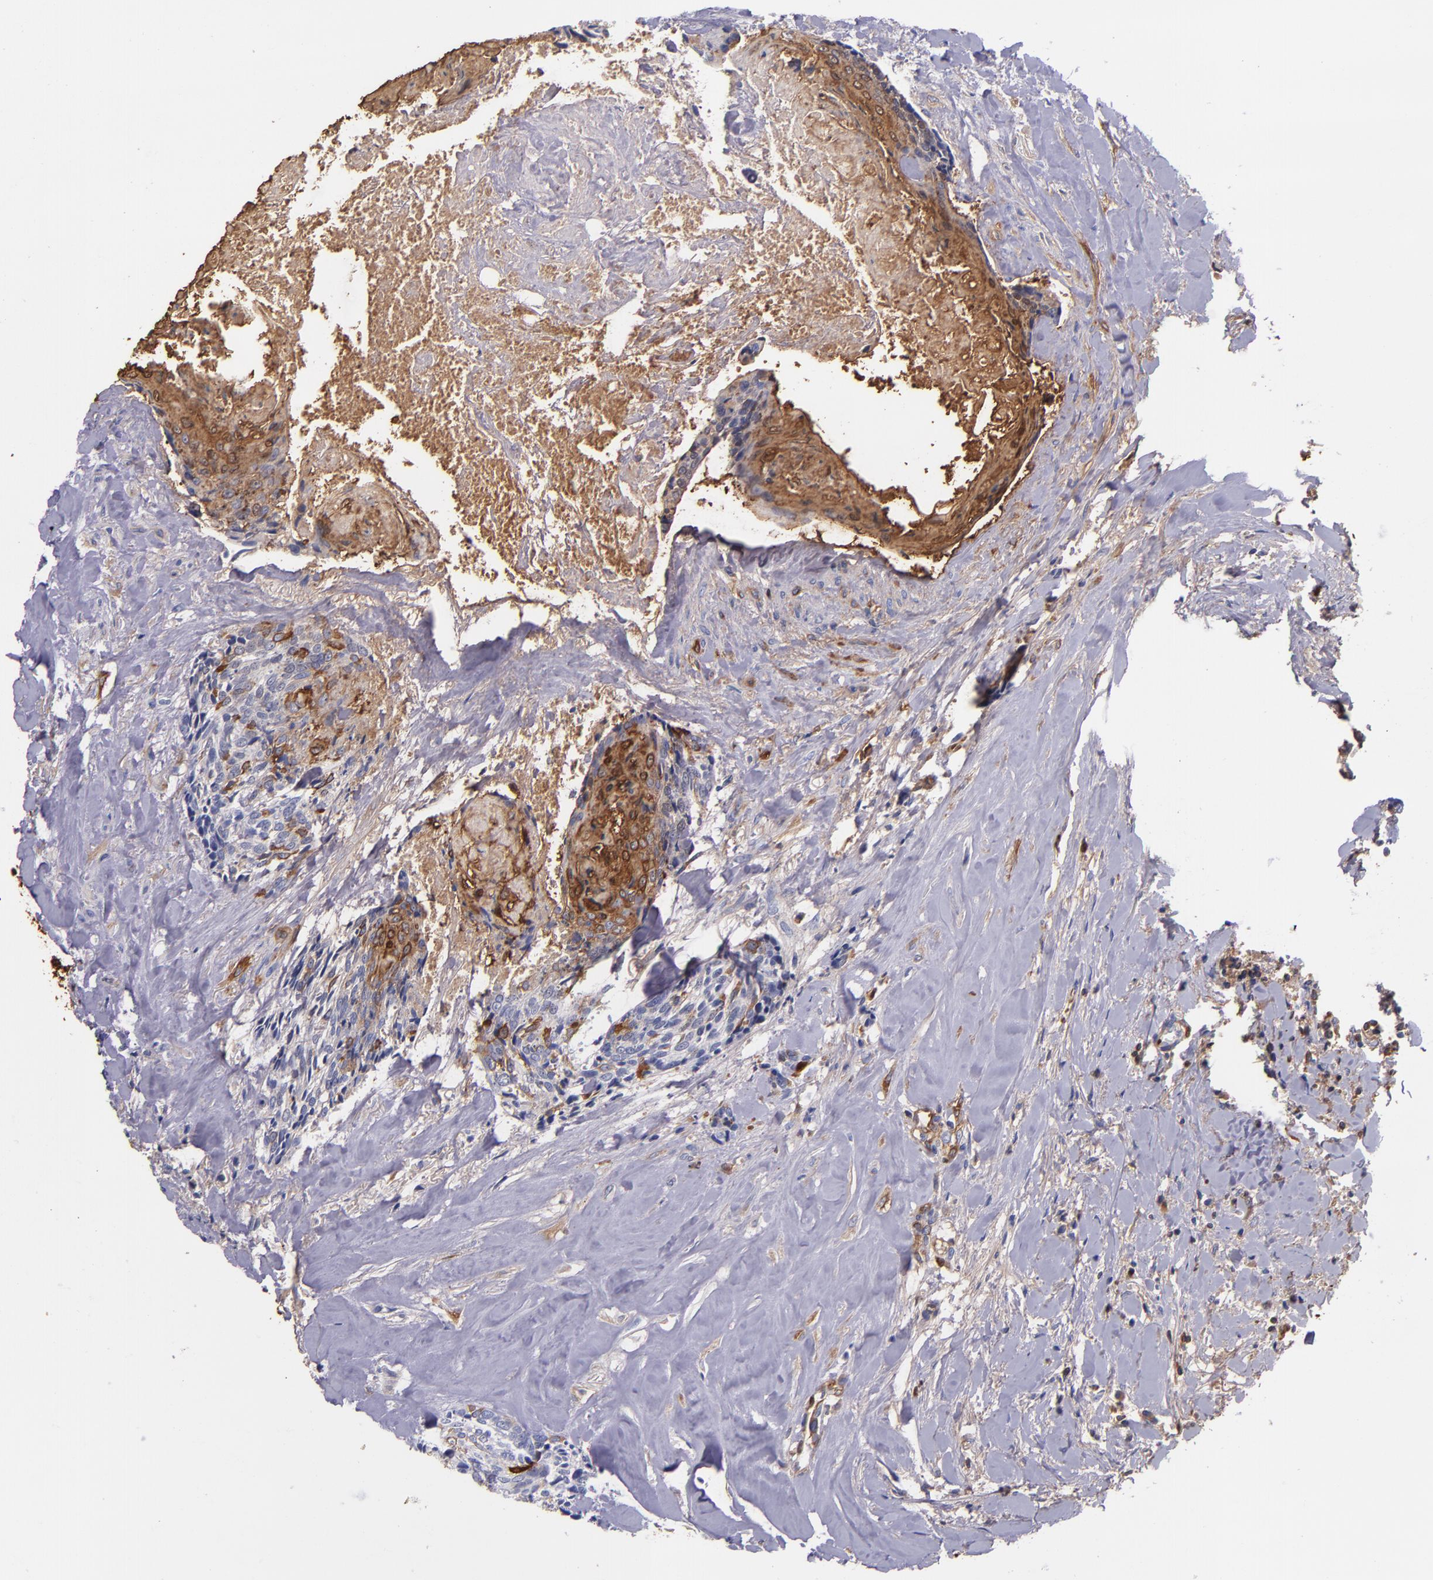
{"staining": {"intensity": "strong", "quantity": ">75%", "location": "cytoplasmic/membranous"}, "tissue": "head and neck cancer", "cell_type": "Tumor cells", "image_type": "cancer", "snomed": [{"axis": "morphology", "description": "Squamous cell carcinoma, NOS"}, {"axis": "topography", "description": "Salivary gland"}, {"axis": "topography", "description": "Head-Neck"}], "caption": "Protein expression analysis of head and neck cancer reveals strong cytoplasmic/membranous staining in about >75% of tumor cells. (brown staining indicates protein expression, while blue staining denotes nuclei).", "gene": "IVL", "patient": {"sex": "male", "age": 70}}